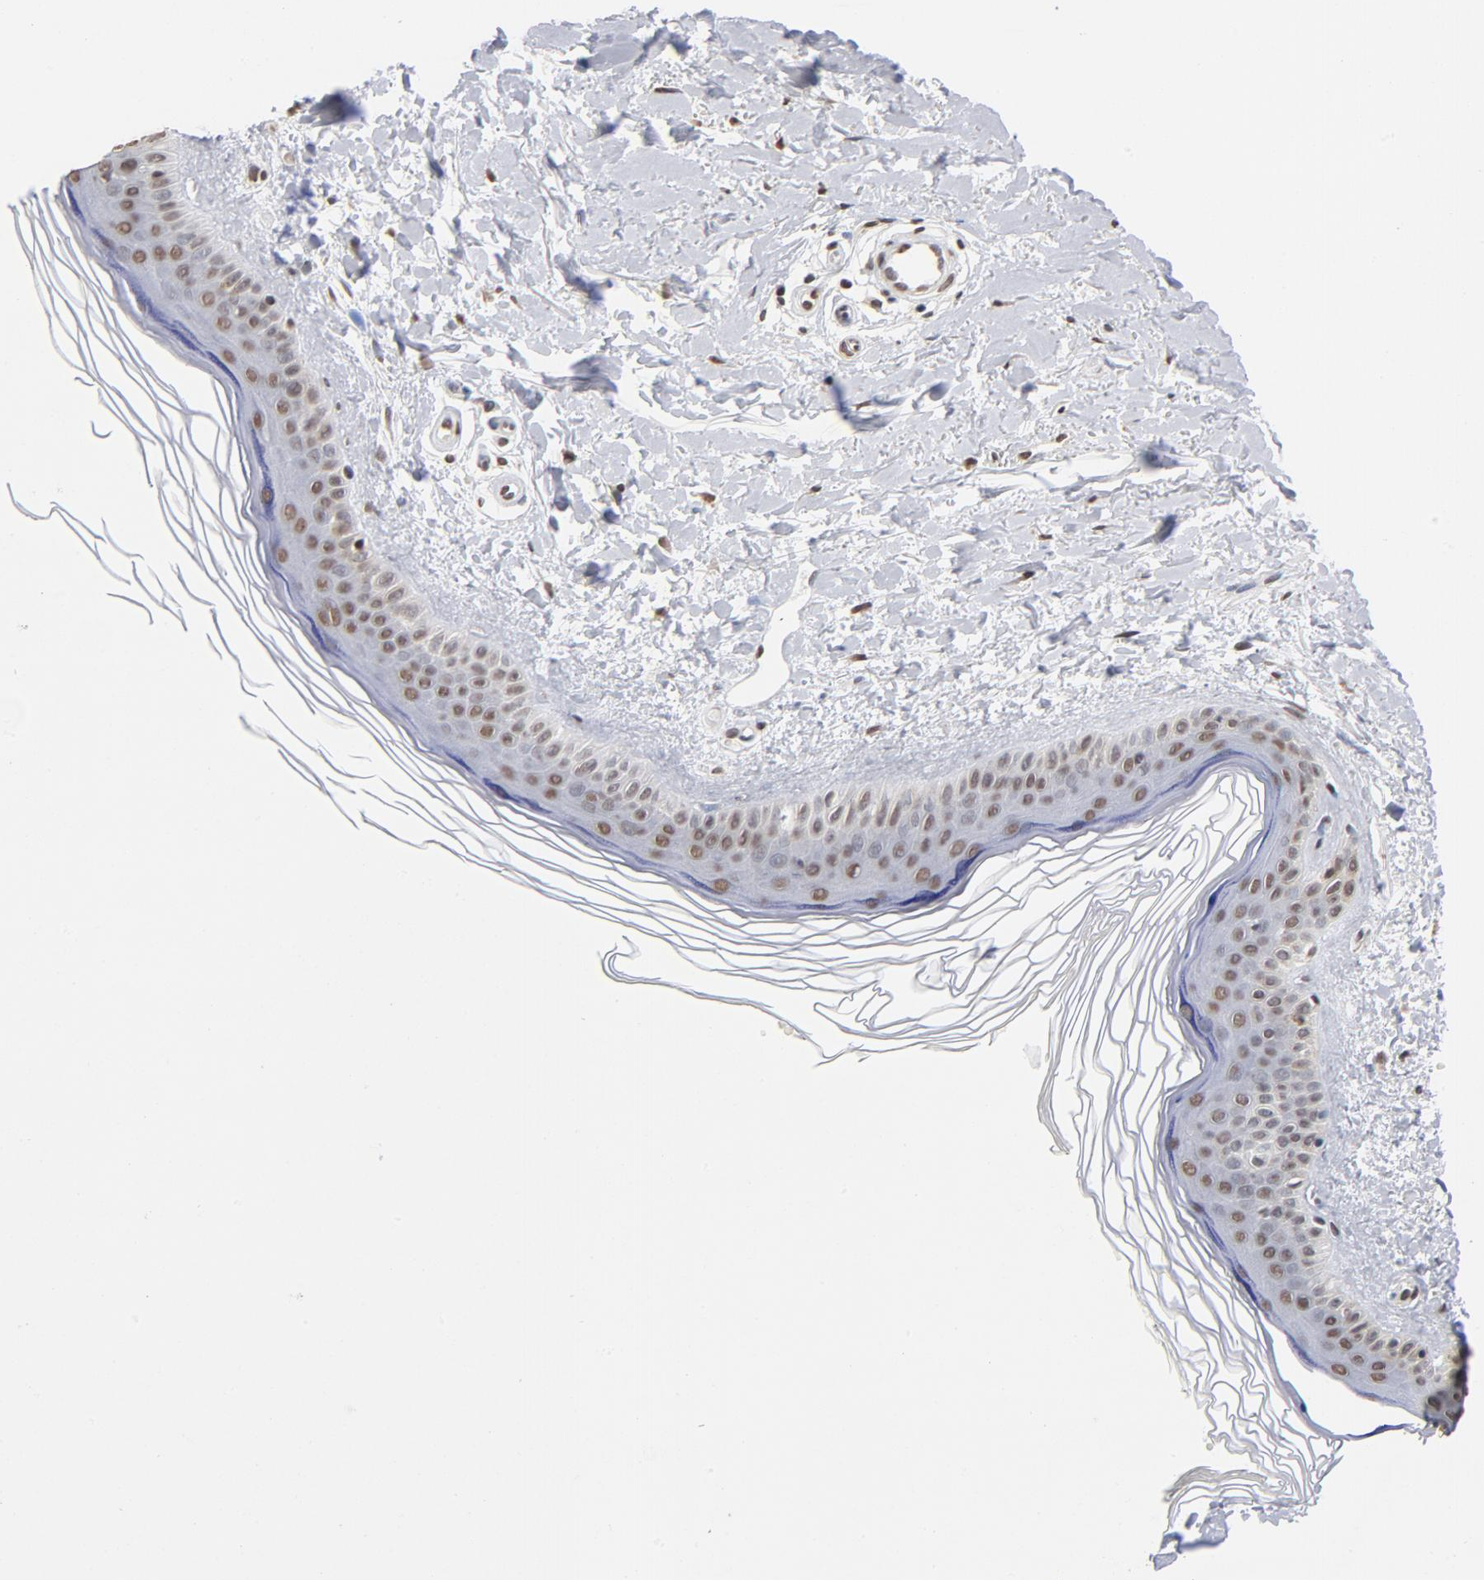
{"staining": {"intensity": "moderate", "quantity": "25%-75%", "location": "nuclear"}, "tissue": "skin", "cell_type": "Fibroblasts", "image_type": "normal", "snomed": [{"axis": "morphology", "description": "Normal tissue, NOS"}, {"axis": "topography", "description": "Skin"}], "caption": "A brown stain shows moderate nuclear expression of a protein in fibroblasts of benign human skin. (Brightfield microscopy of DAB IHC at high magnification).", "gene": "RBM3", "patient": {"sex": "female", "age": 19}}